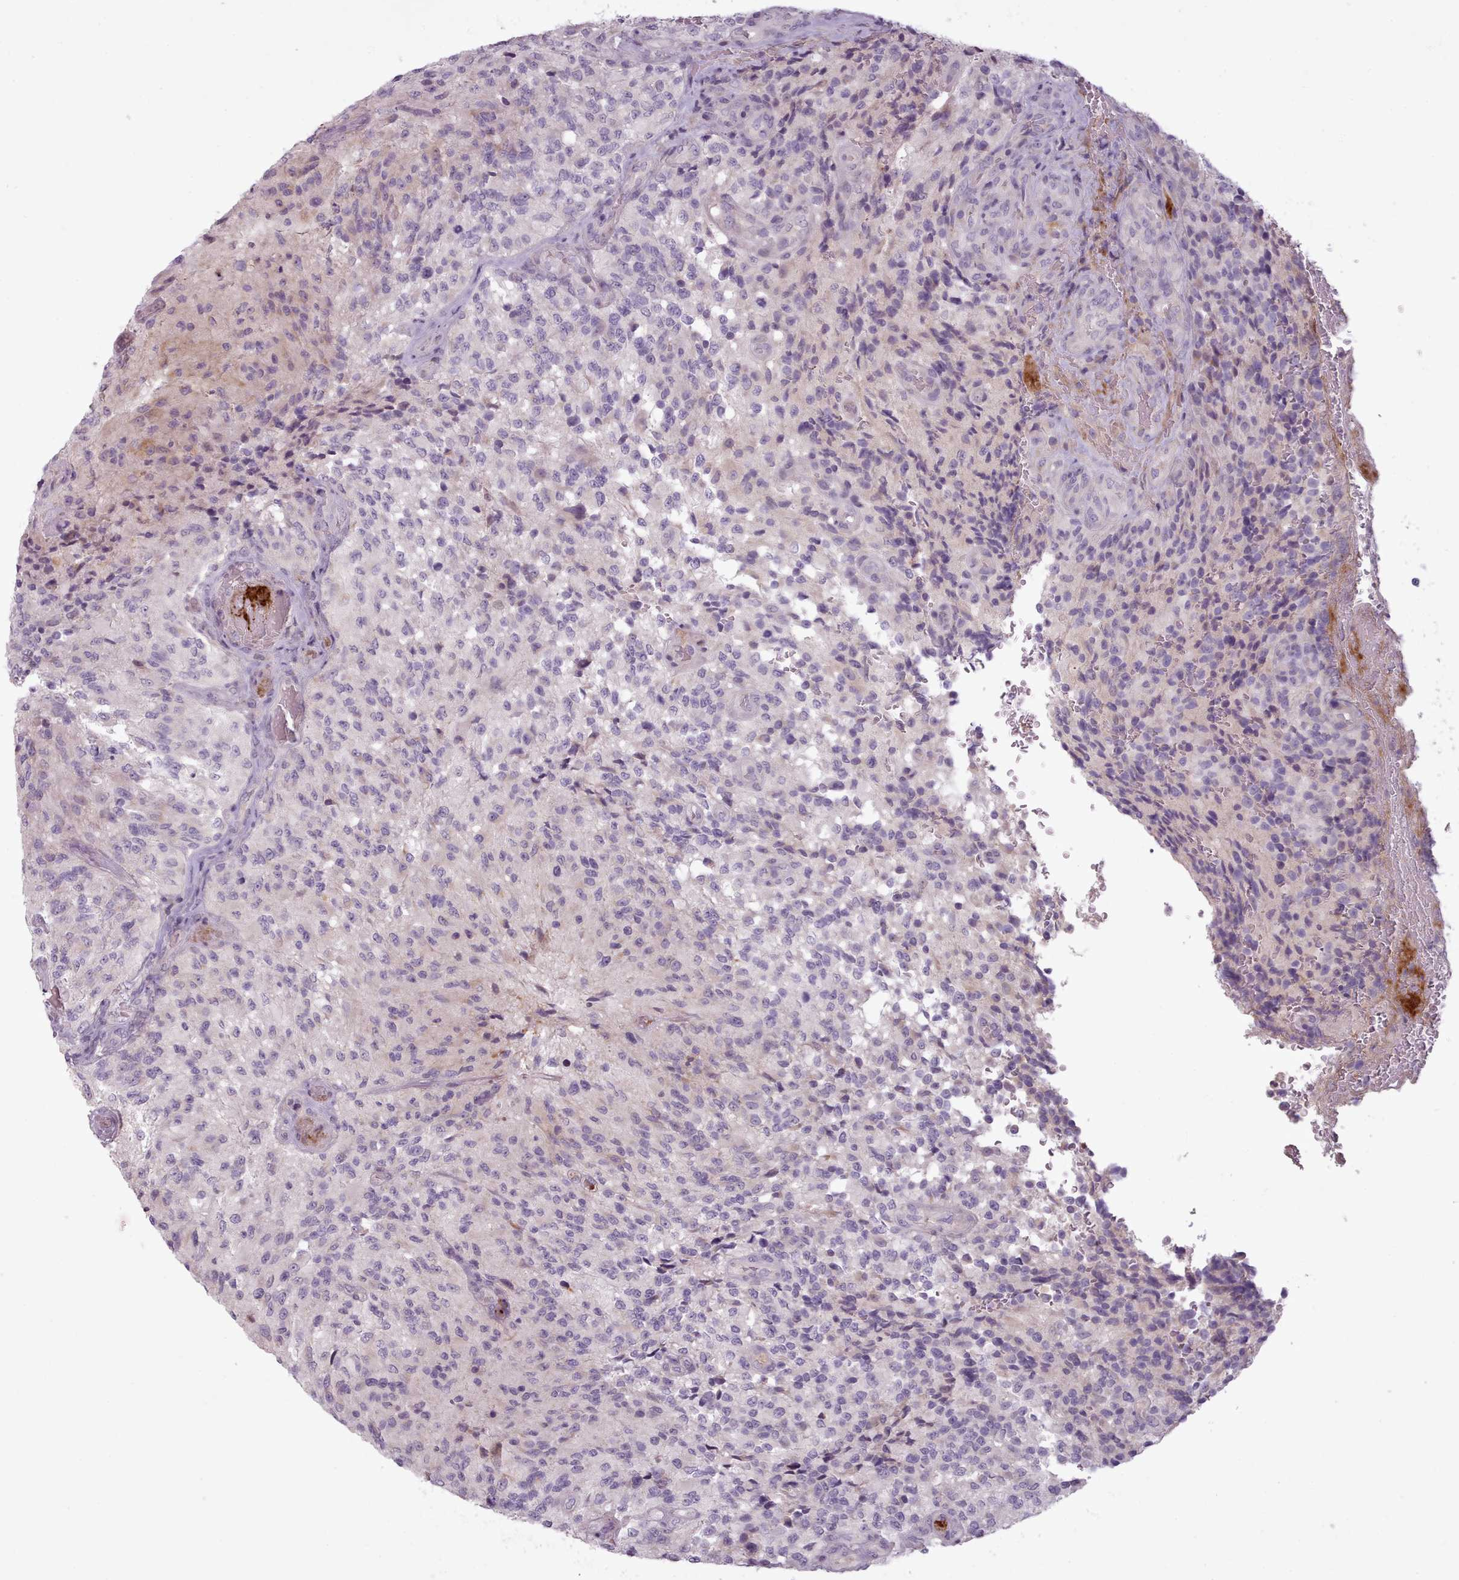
{"staining": {"intensity": "negative", "quantity": "none", "location": "none"}, "tissue": "glioma", "cell_type": "Tumor cells", "image_type": "cancer", "snomed": [{"axis": "morphology", "description": "Normal tissue, NOS"}, {"axis": "morphology", "description": "Glioma, malignant, High grade"}, {"axis": "topography", "description": "Cerebral cortex"}], "caption": "Protein analysis of malignant high-grade glioma reveals no significant staining in tumor cells.", "gene": "LAPTM5", "patient": {"sex": "male", "age": 56}}